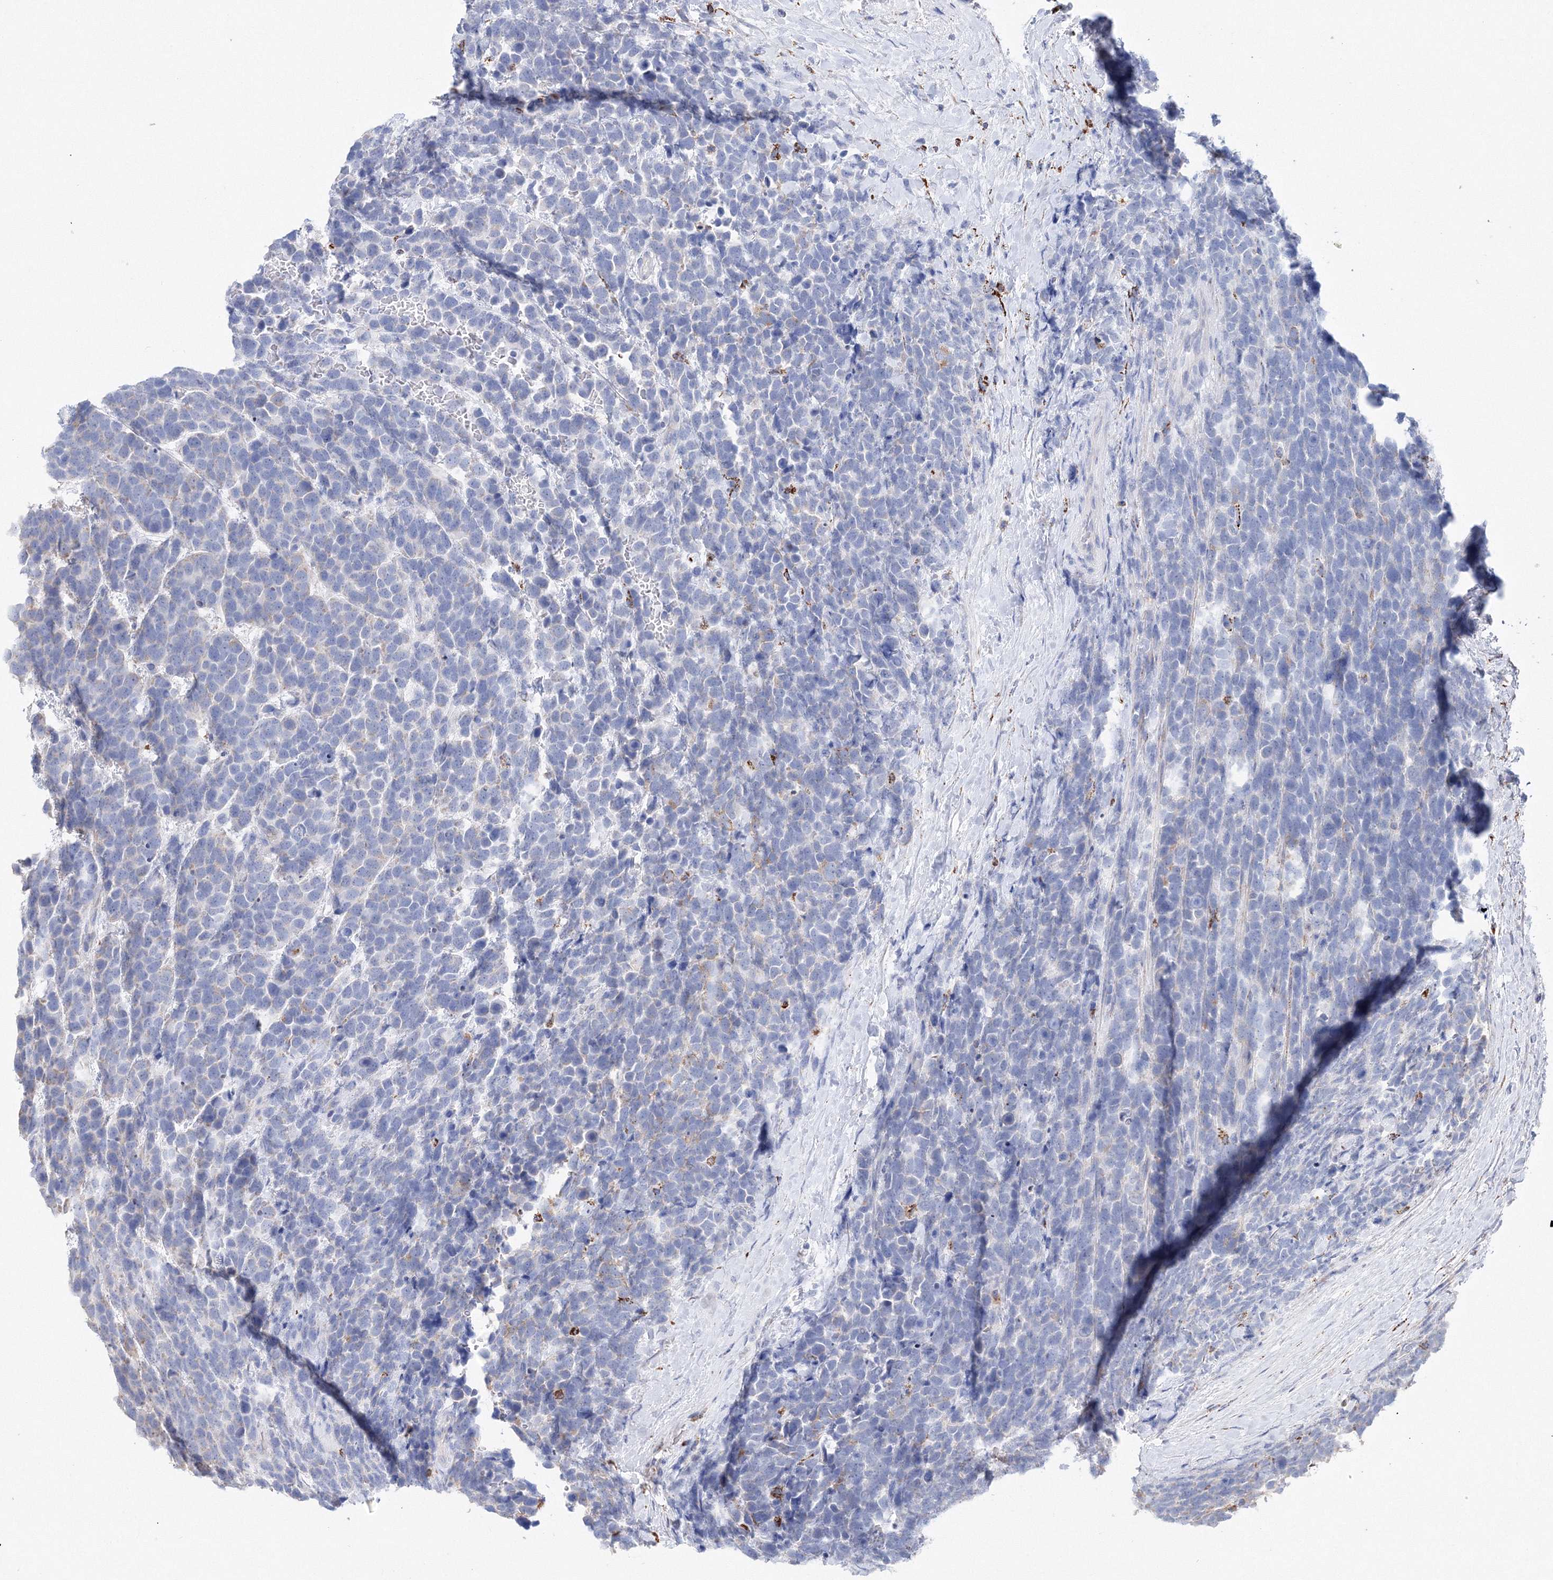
{"staining": {"intensity": "negative", "quantity": "none", "location": "none"}, "tissue": "urothelial cancer", "cell_type": "Tumor cells", "image_type": "cancer", "snomed": [{"axis": "morphology", "description": "Urothelial carcinoma, High grade"}, {"axis": "topography", "description": "Urinary bladder"}], "caption": "A high-resolution histopathology image shows immunohistochemistry (IHC) staining of urothelial carcinoma (high-grade), which displays no significant positivity in tumor cells.", "gene": "MERTK", "patient": {"sex": "female", "age": 82}}